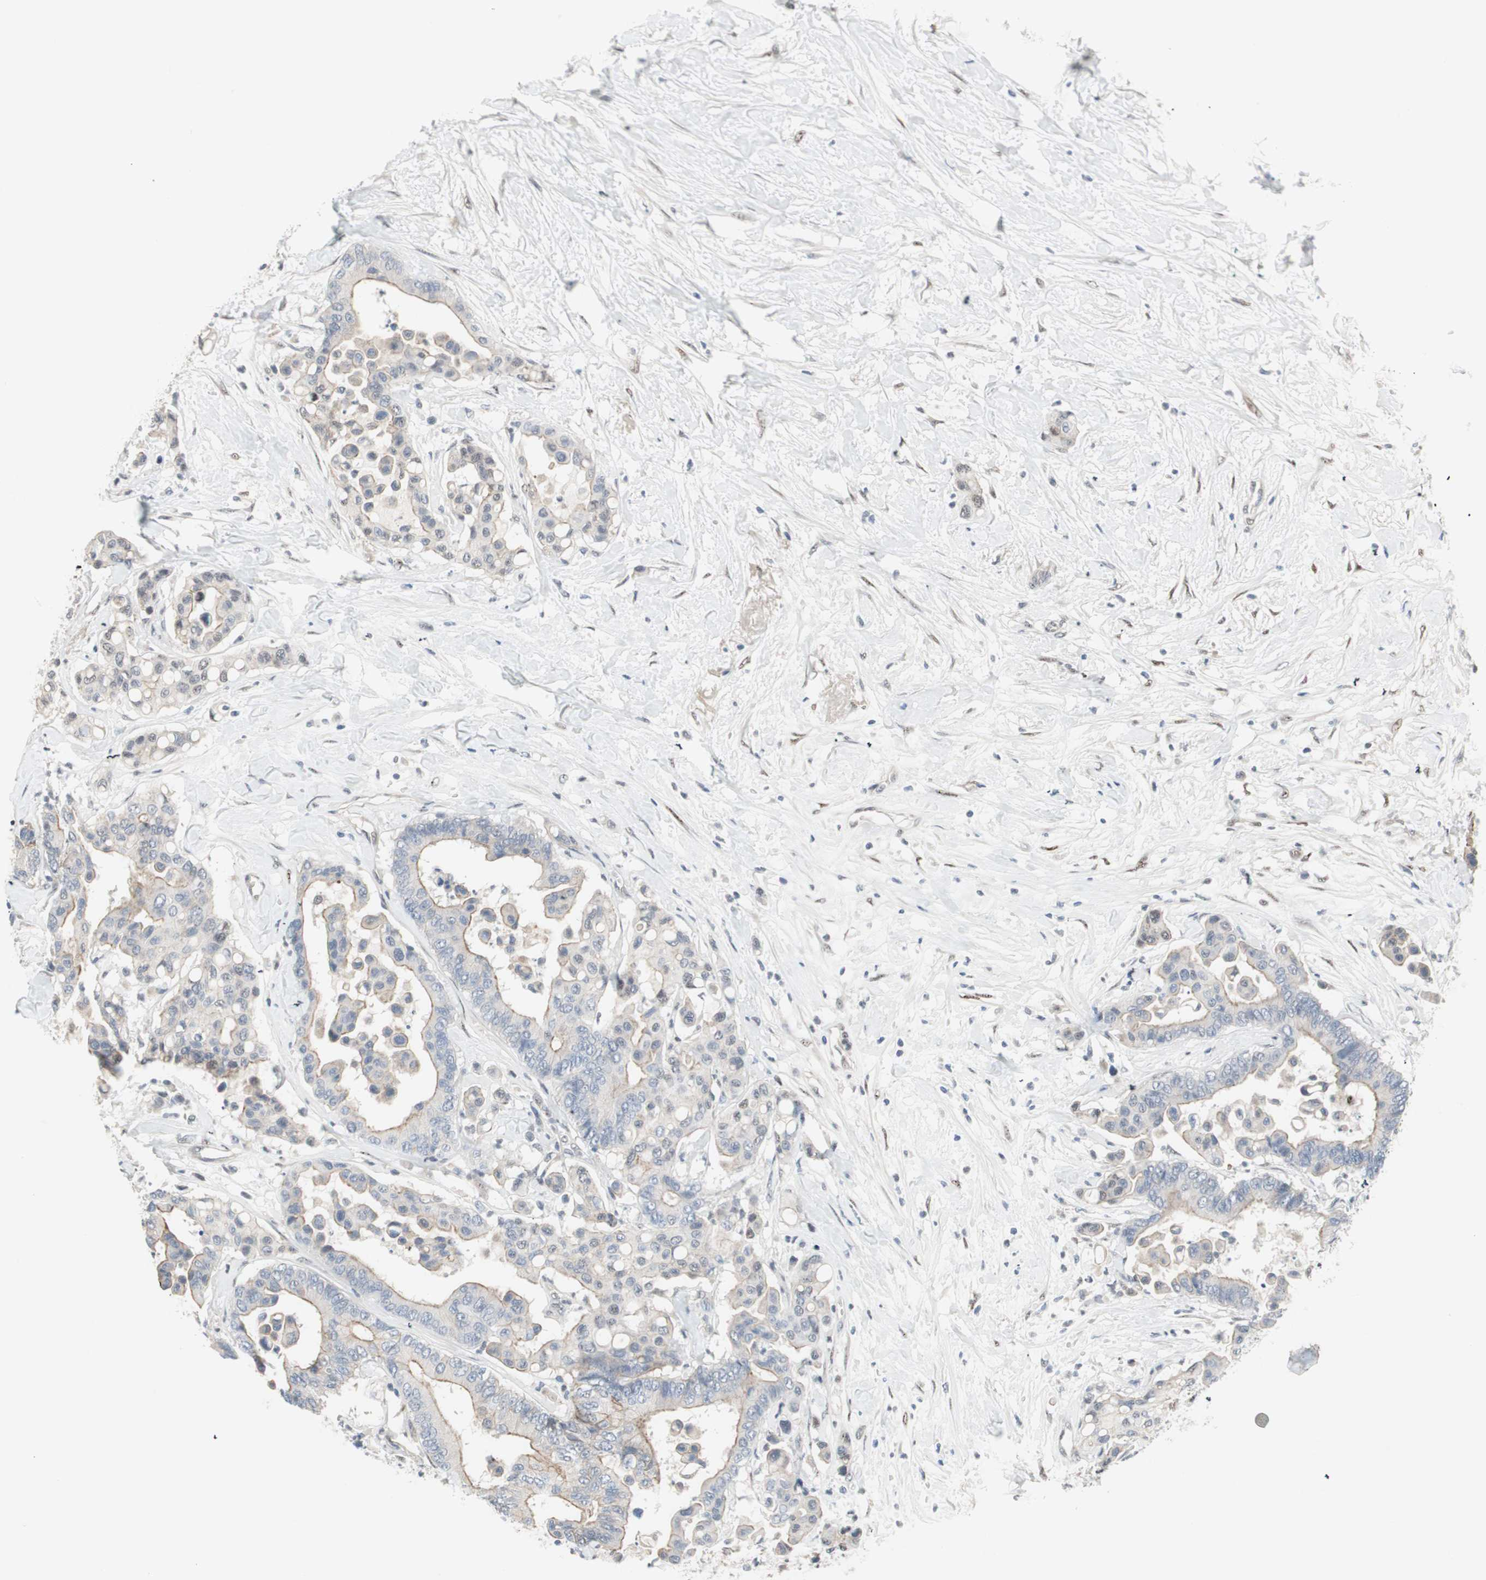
{"staining": {"intensity": "weak", "quantity": "25%-75%", "location": "cytoplasmic/membranous"}, "tissue": "colorectal cancer", "cell_type": "Tumor cells", "image_type": "cancer", "snomed": [{"axis": "morphology", "description": "Normal tissue, NOS"}, {"axis": "morphology", "description": "Adenocarcinoma, NOS"}, {"axis": "topography", "description": "Colon"}], "caption": "Brown immunohistochemical staining in adenocarcinoma (colorectal) exhibits weak cytoplasmic/membranous expression in approximately 25%-75% of tumor cells. The protein is stained brown, and the nuclei are stained in blue (DAB (3,3'-diaminobenzidine) IHC with brightfield microscopy, high magnification).", "gene": "CAND2", "patient": {"sex": "male", "age": 82}}